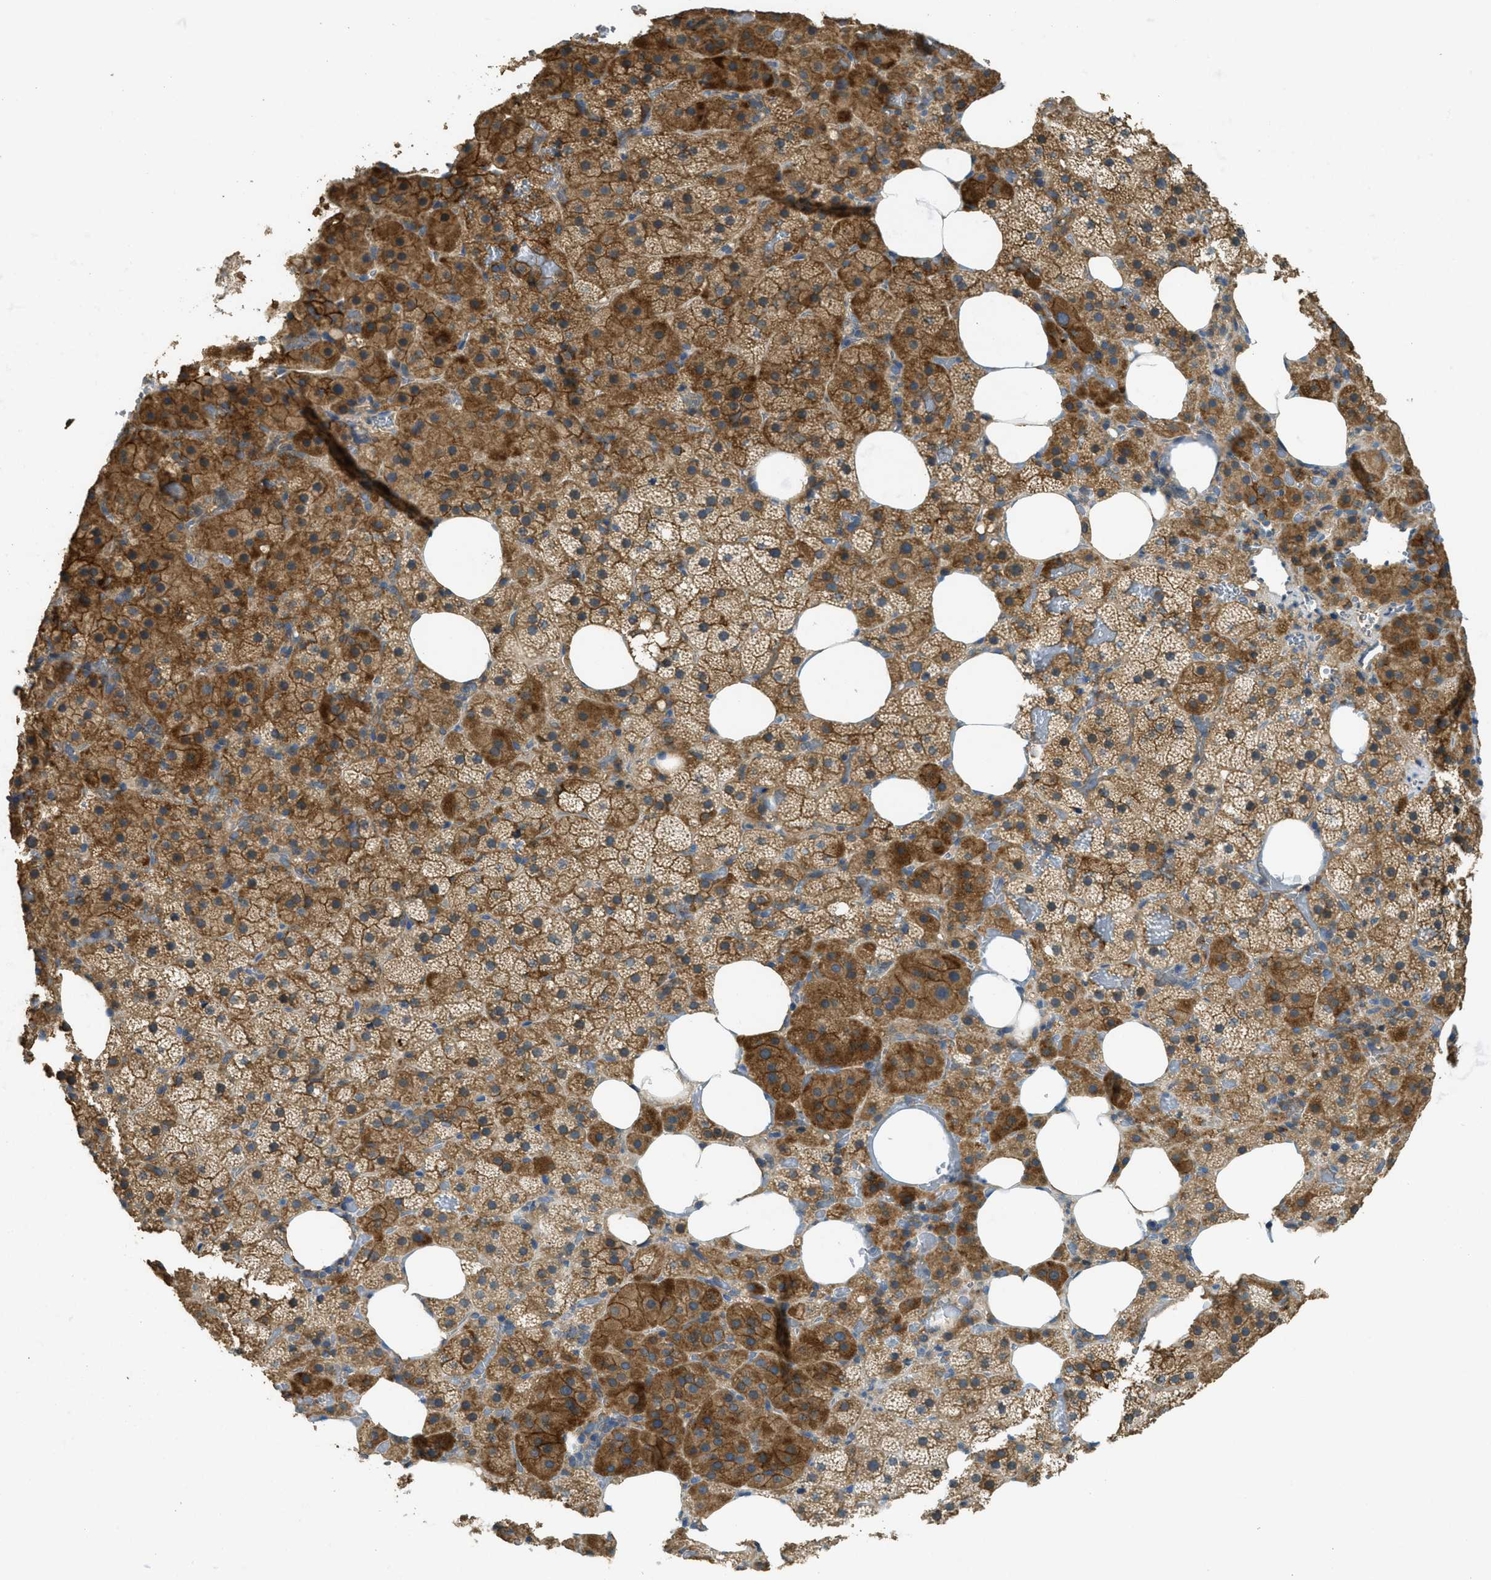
{"staining": {"intensity": "moderate", "quantity": ">75%", "location": "cytoplasmic/membranous"}, "tissue": "adrenal gland", "cell_type": "Glandular cells", "image_type": "normal", "snomed": [{"axis": "morphology", "description": "Normal tissue, NOS"}, {"axis": "topography", "description": "Adrenal gland"}], "caption": "Brown immunohistochemical staining in unremarkable adrenal gland displays moderate cytoplasmic/membranous expression in approximately >75% of glandular cells. (Brightfield microscopy of DAB IHC at high magnification).", "gene": "CD276", "patient": {"sex": "female", "age": 59}}